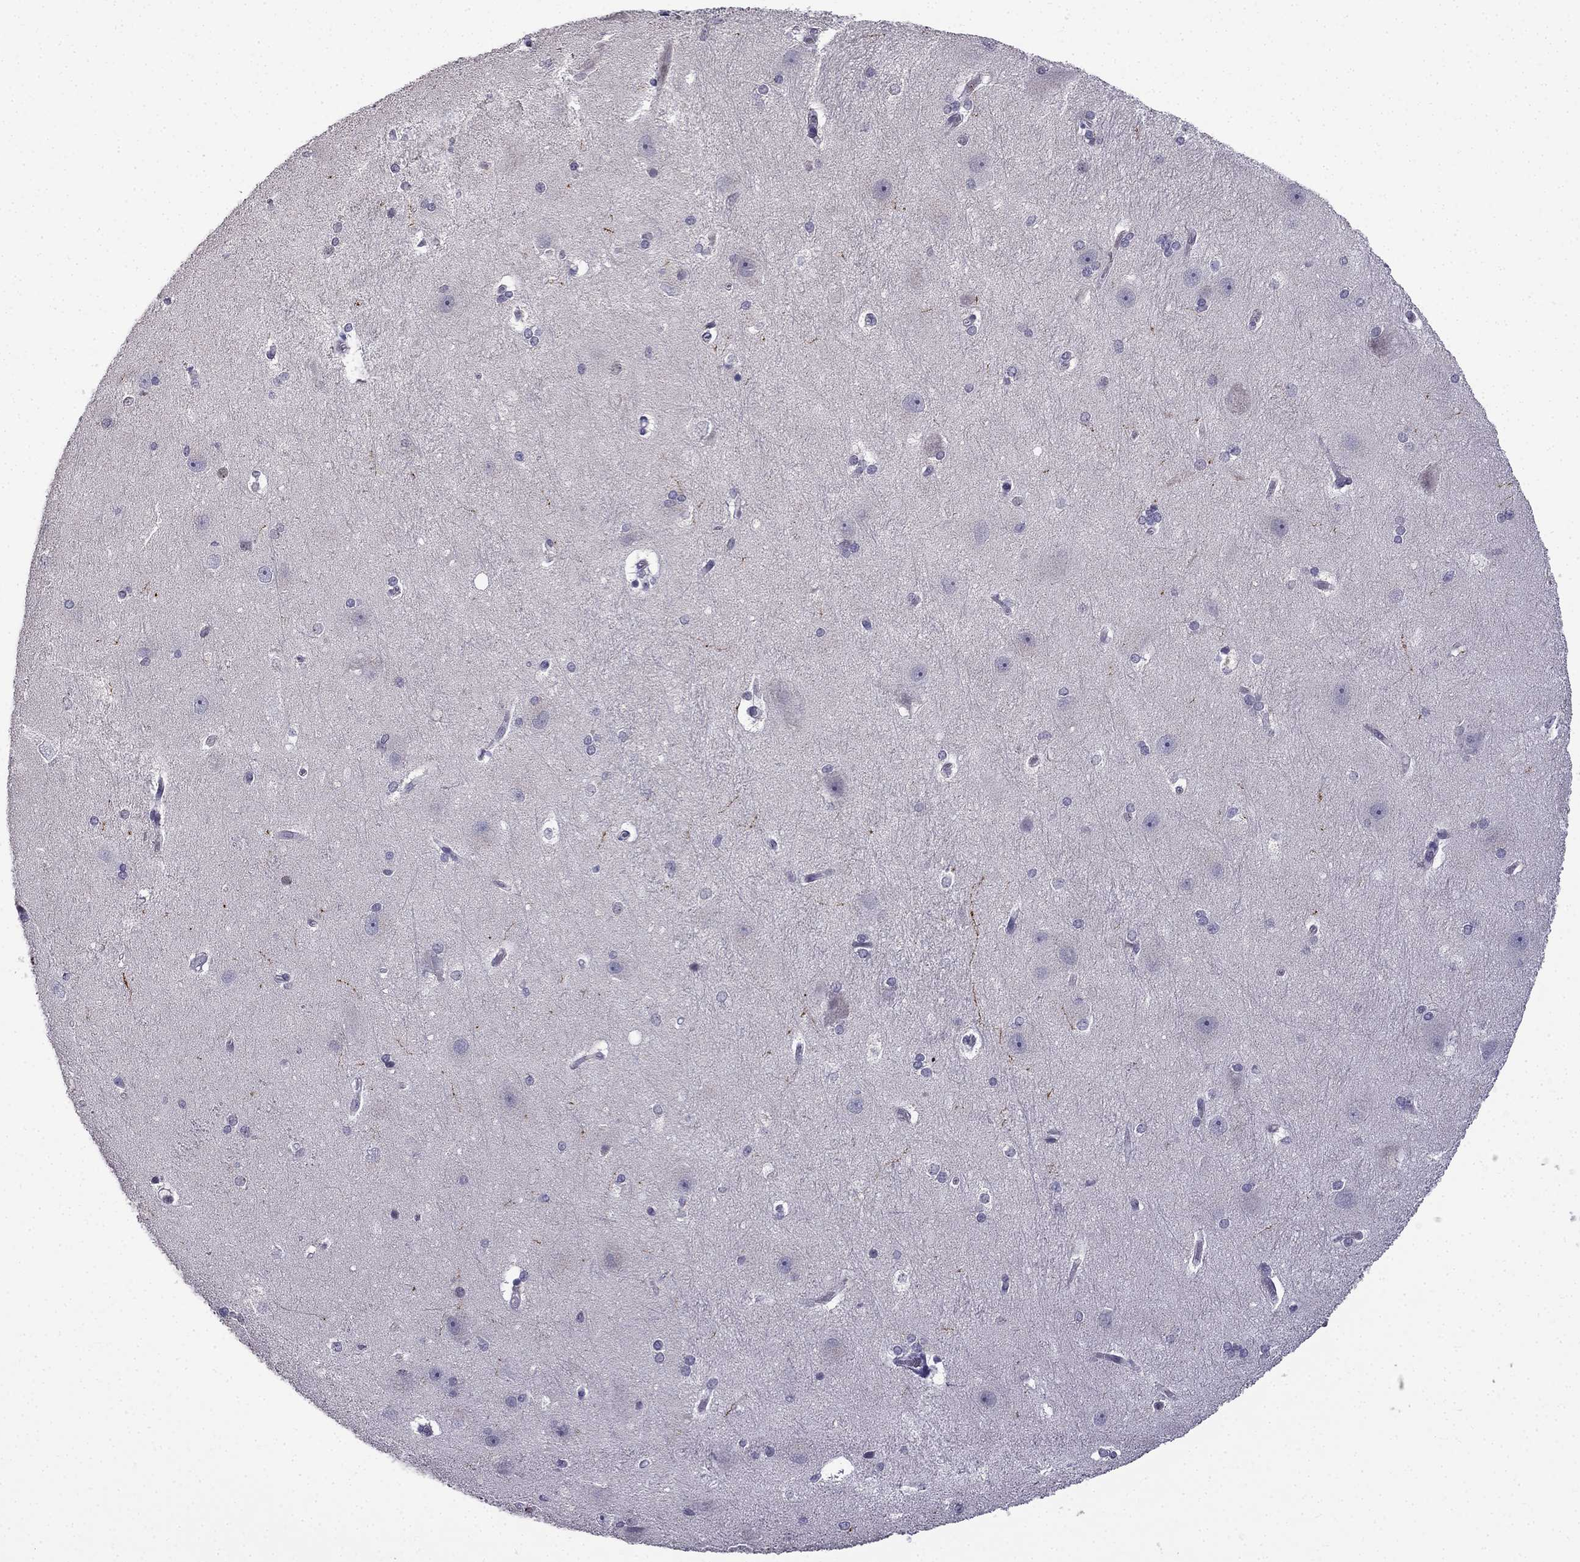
{"staining": {"intensity": "negative", "quantity": "none", "location": "none"}, "tissue": "hippocampus", "cell_type": "Glial cells", "image_type": "normal", "snomed": [{"axis": "morphology", "description": "Normal tissue, NOS"}, {"axis": "topography", "description": "Cerebral cortex"}, {"axis": "topography", "description": "Hippocampus"}], "caption": "Hippocampus was stained to show a protein in brown. There is no significant positivity in glial cells.", "gene": "SLC6A2", "patient": {"sex": "female", "age": 19}}